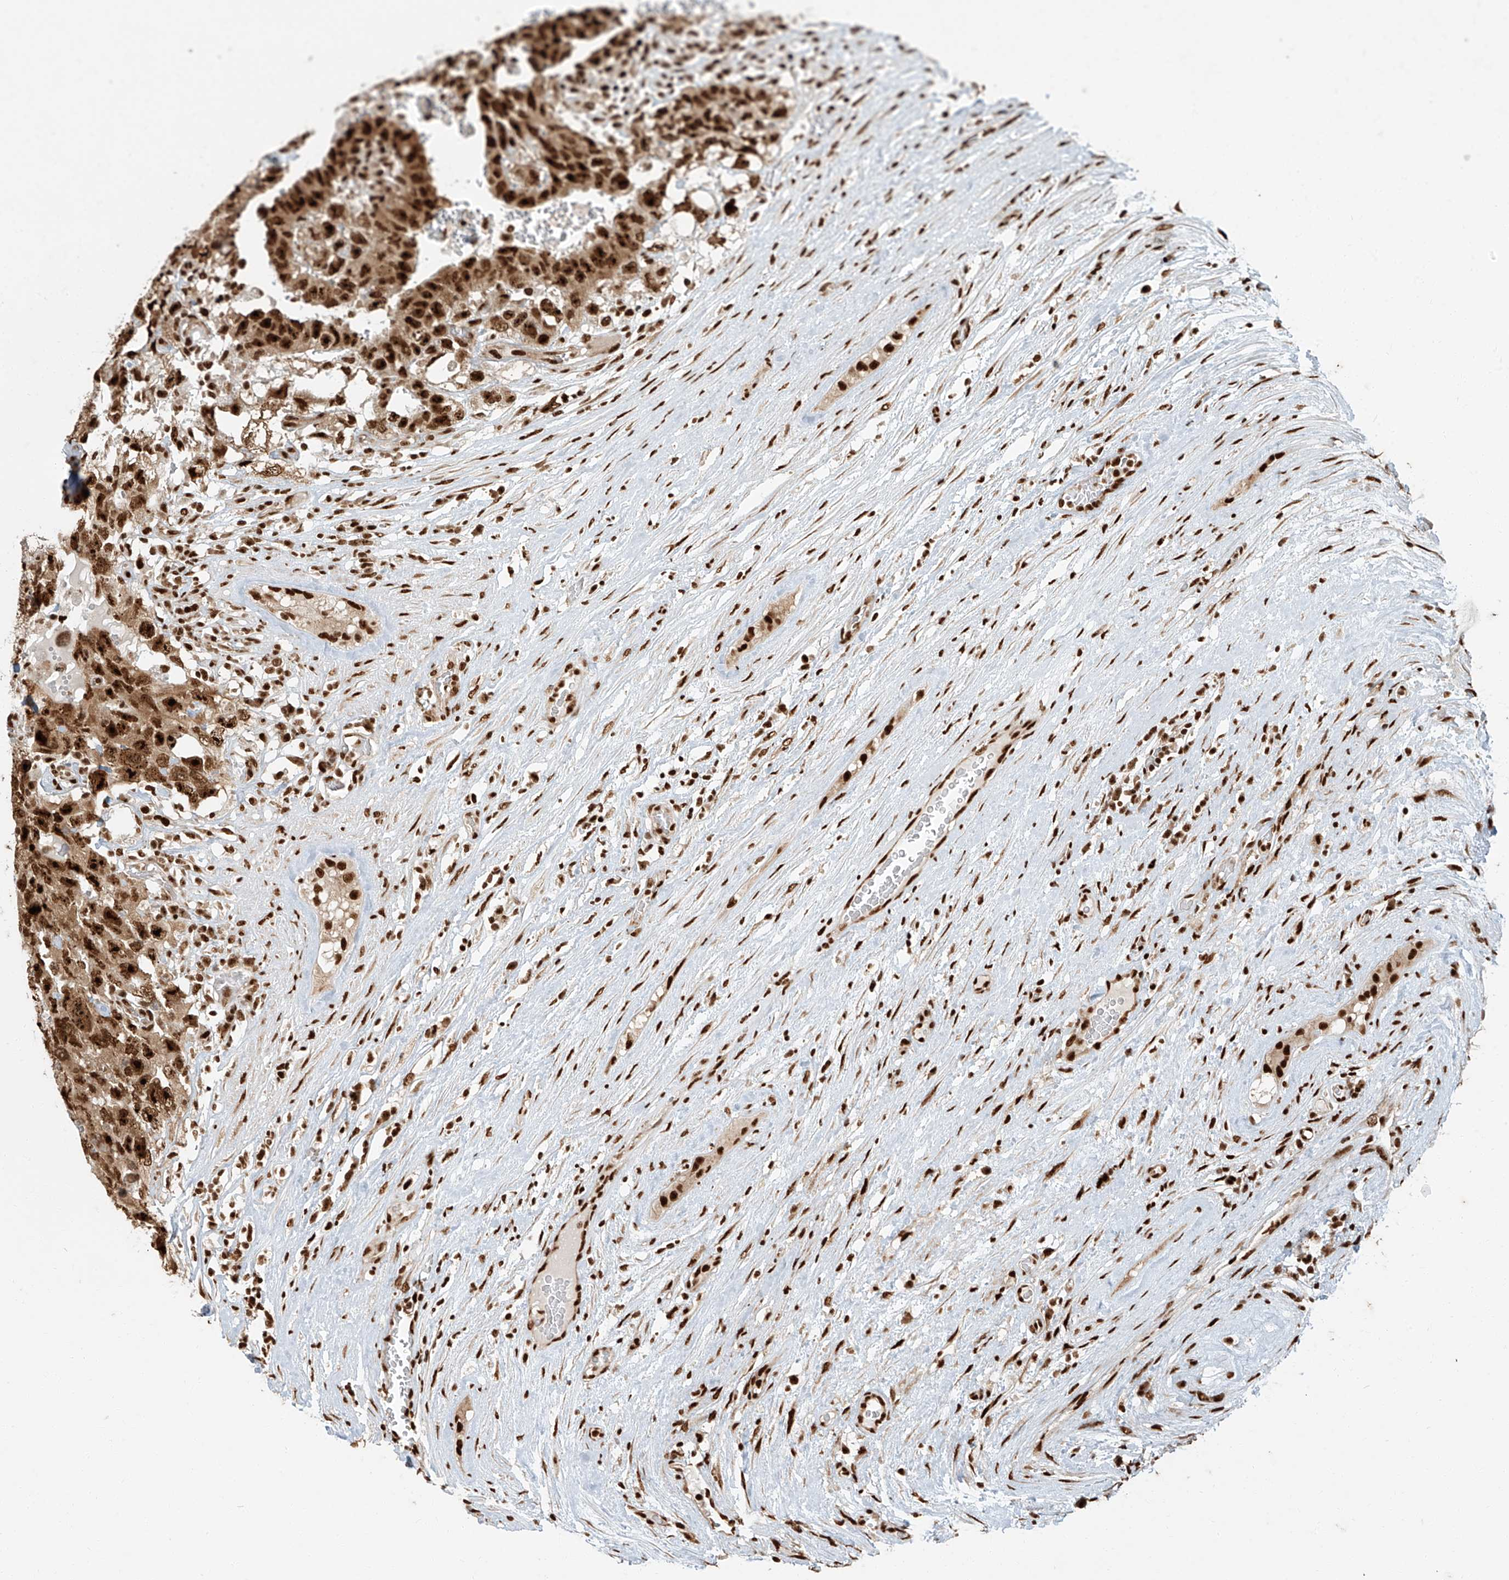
{"staining": {"intensity": "strong", "quantity": ">75%", "location": "cytoplasmic/membranous,nuclear"}, "tissue": "testis cancer", "cell_type": "Tumor cells", "image_type": "cancer", "snomed": [{"axis": "morphology", "description": "Carcinoma, Embryonal, NOS"}, {"axis": "topography", "description": "Testis"}], "caption": "Human testis cancer stained for a protein (brown) displays strong cytoplasmic/membranous and nuclear positive staining in approximately >75% of tumor cells.", "gene": "FAM193B", "patient": {"sex": "male", "age": 26}}